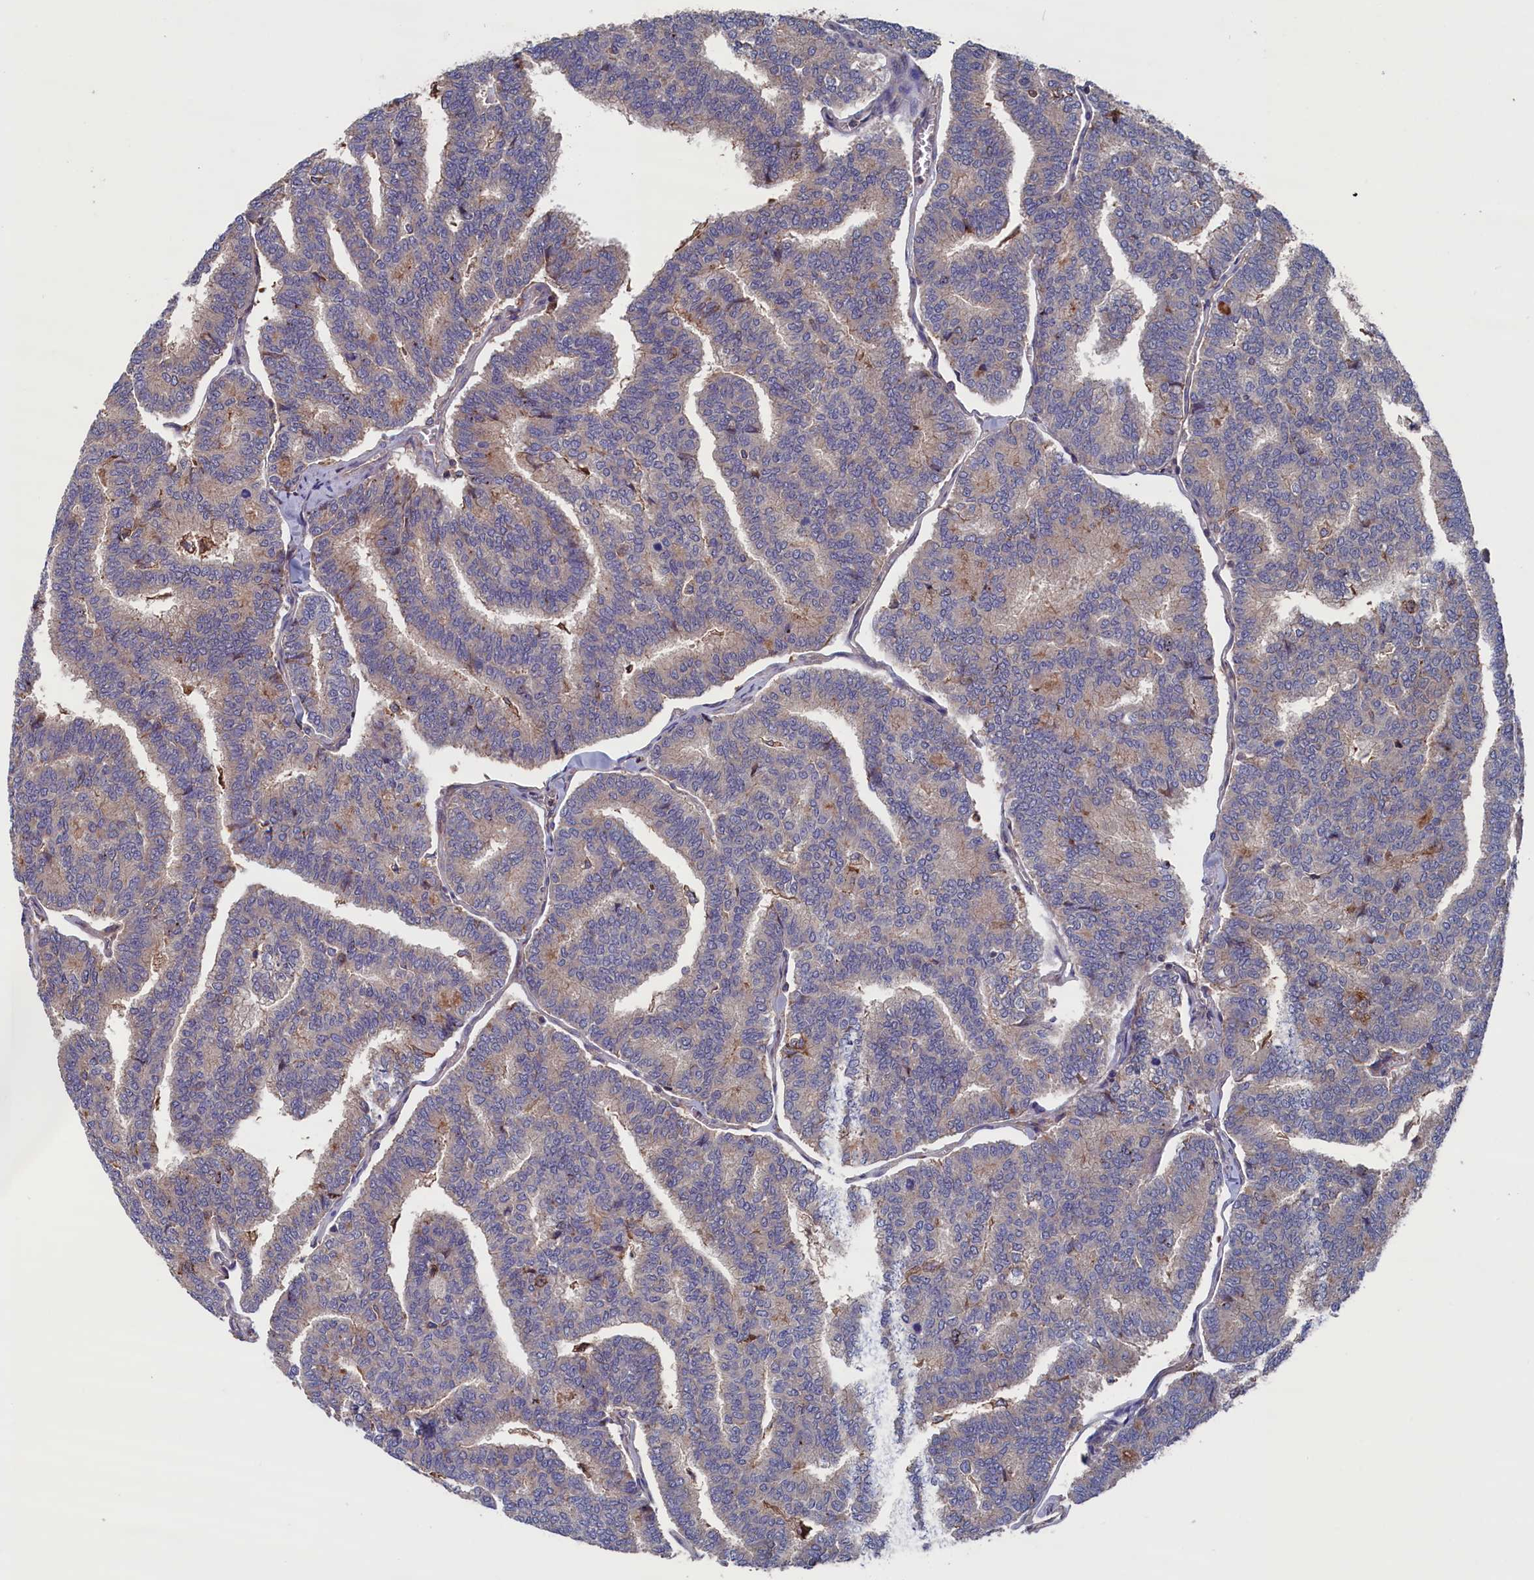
{"staining": {"intensity": "weak", "quantity": "<25%", "location": "cytoplasmic/membranous"}, "tissue": "thyroid cancer", "cell_type": "Tumor cells", "image_type": "cancer", "snomed": [{"axis": "morphology", "description": "Papillary adenocarcinoma, NOS"}, {"axis": "topography", "description": "Thyroid gland"}], "caption": "Tumor cells are negative for brown protein staining in thyroid cancer. (Stains: DAB IHC with hematoxylin counter stain, Microscopy: brightfield microscopy at high magnification).", "gene": "SPATA13", "patient": {"sex": "female", "age": 35}}